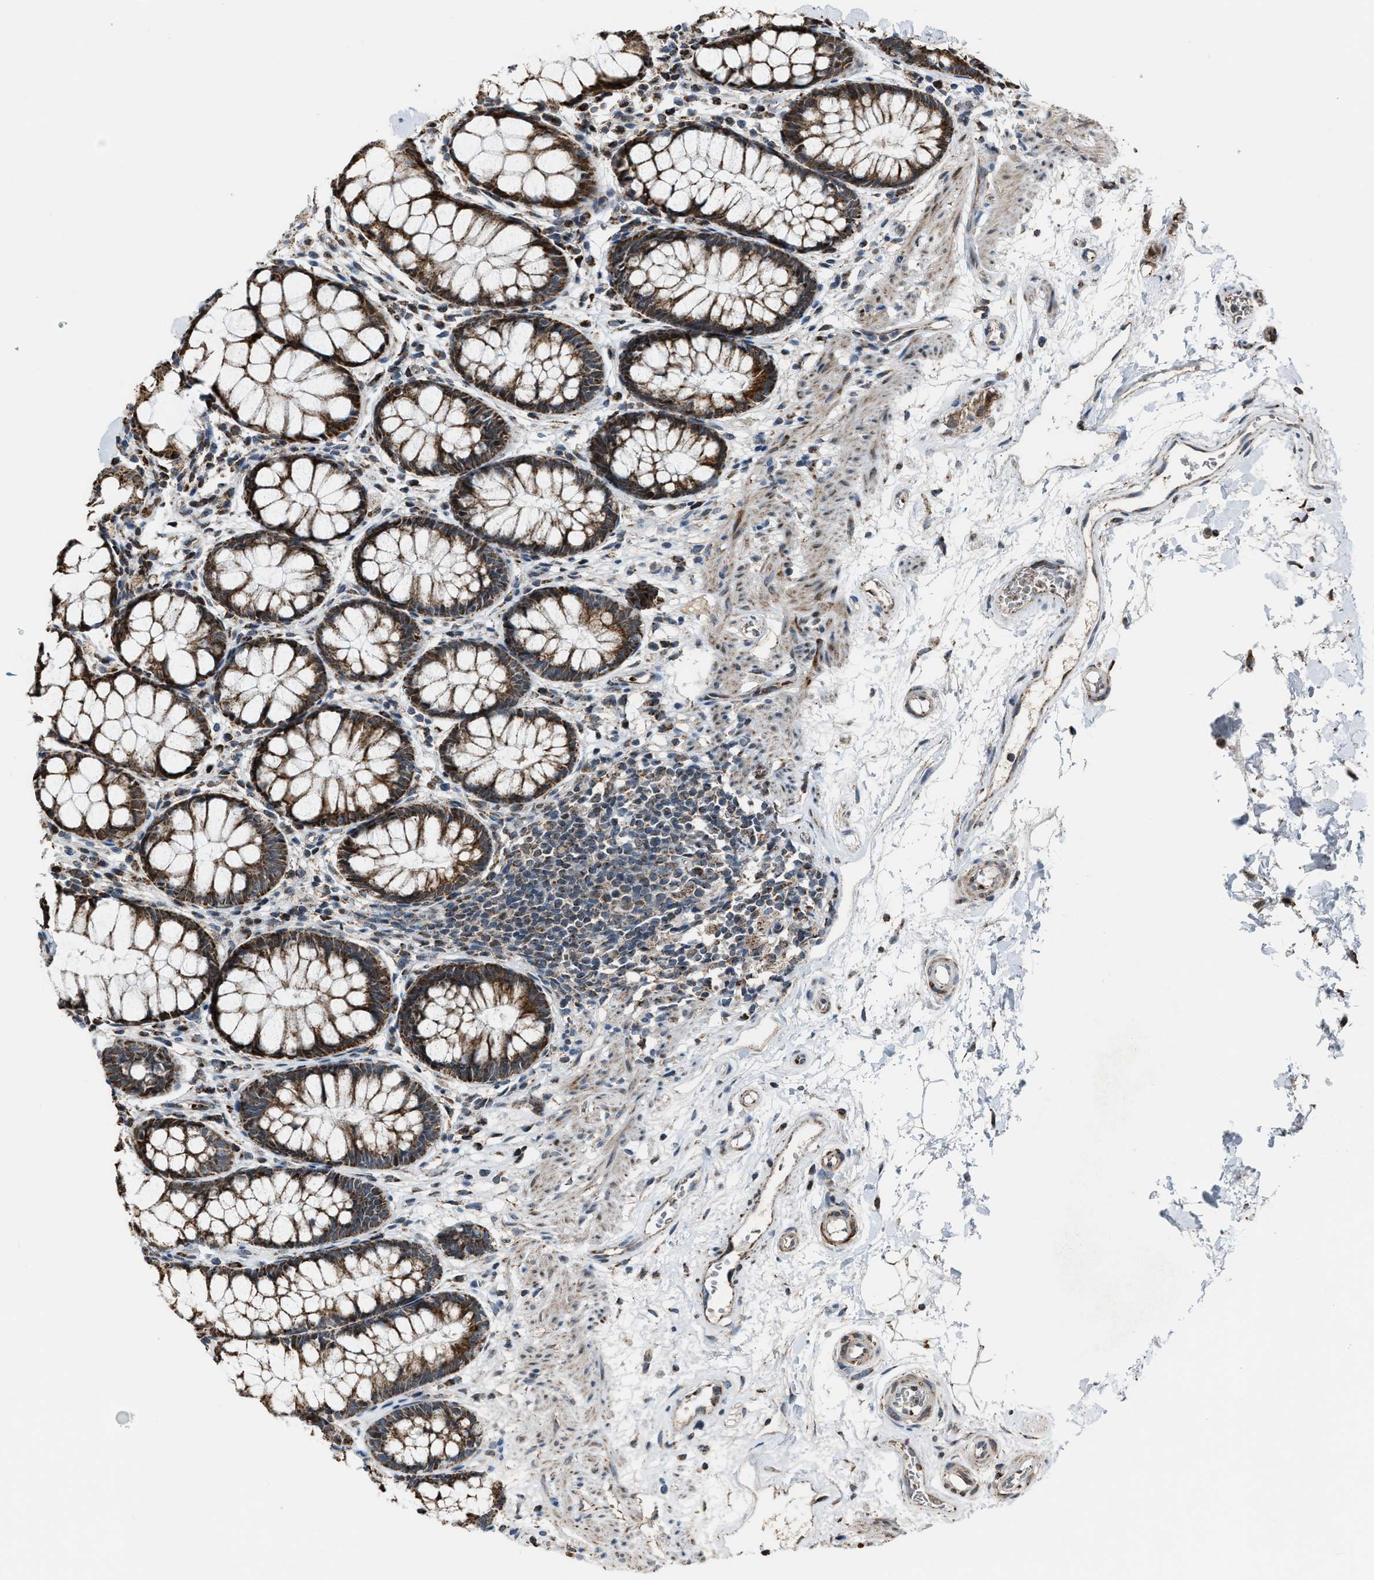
{"staining": {"intensity": "strong", "quantity": ">75%", "location": "cytoplasmic/membranous"}, "tissue": "rectum", "cell_type": "Glandular cells", "image_type": "normal", "snomed": [{"axis": "morphology", "description": "Normal tissue, NOS"}, {"axis": "topography", "description": "Rectum"}], "caption": "Immunohistochemistry staining of unremarkable rectum, which demonstrates high levels of strong cytoplasmic/membranous positivity in about >75% of glandular cells indicating strong cytoplasmic/membranous protein expression. The staining was performed using DAB (3,3'-diaminobenzidine) (brown) for protein detection and nuclei were counterstained in hematoxylin (blue).", "gene": "CHN2", "patient": {"sex": "male", "age": 64}}